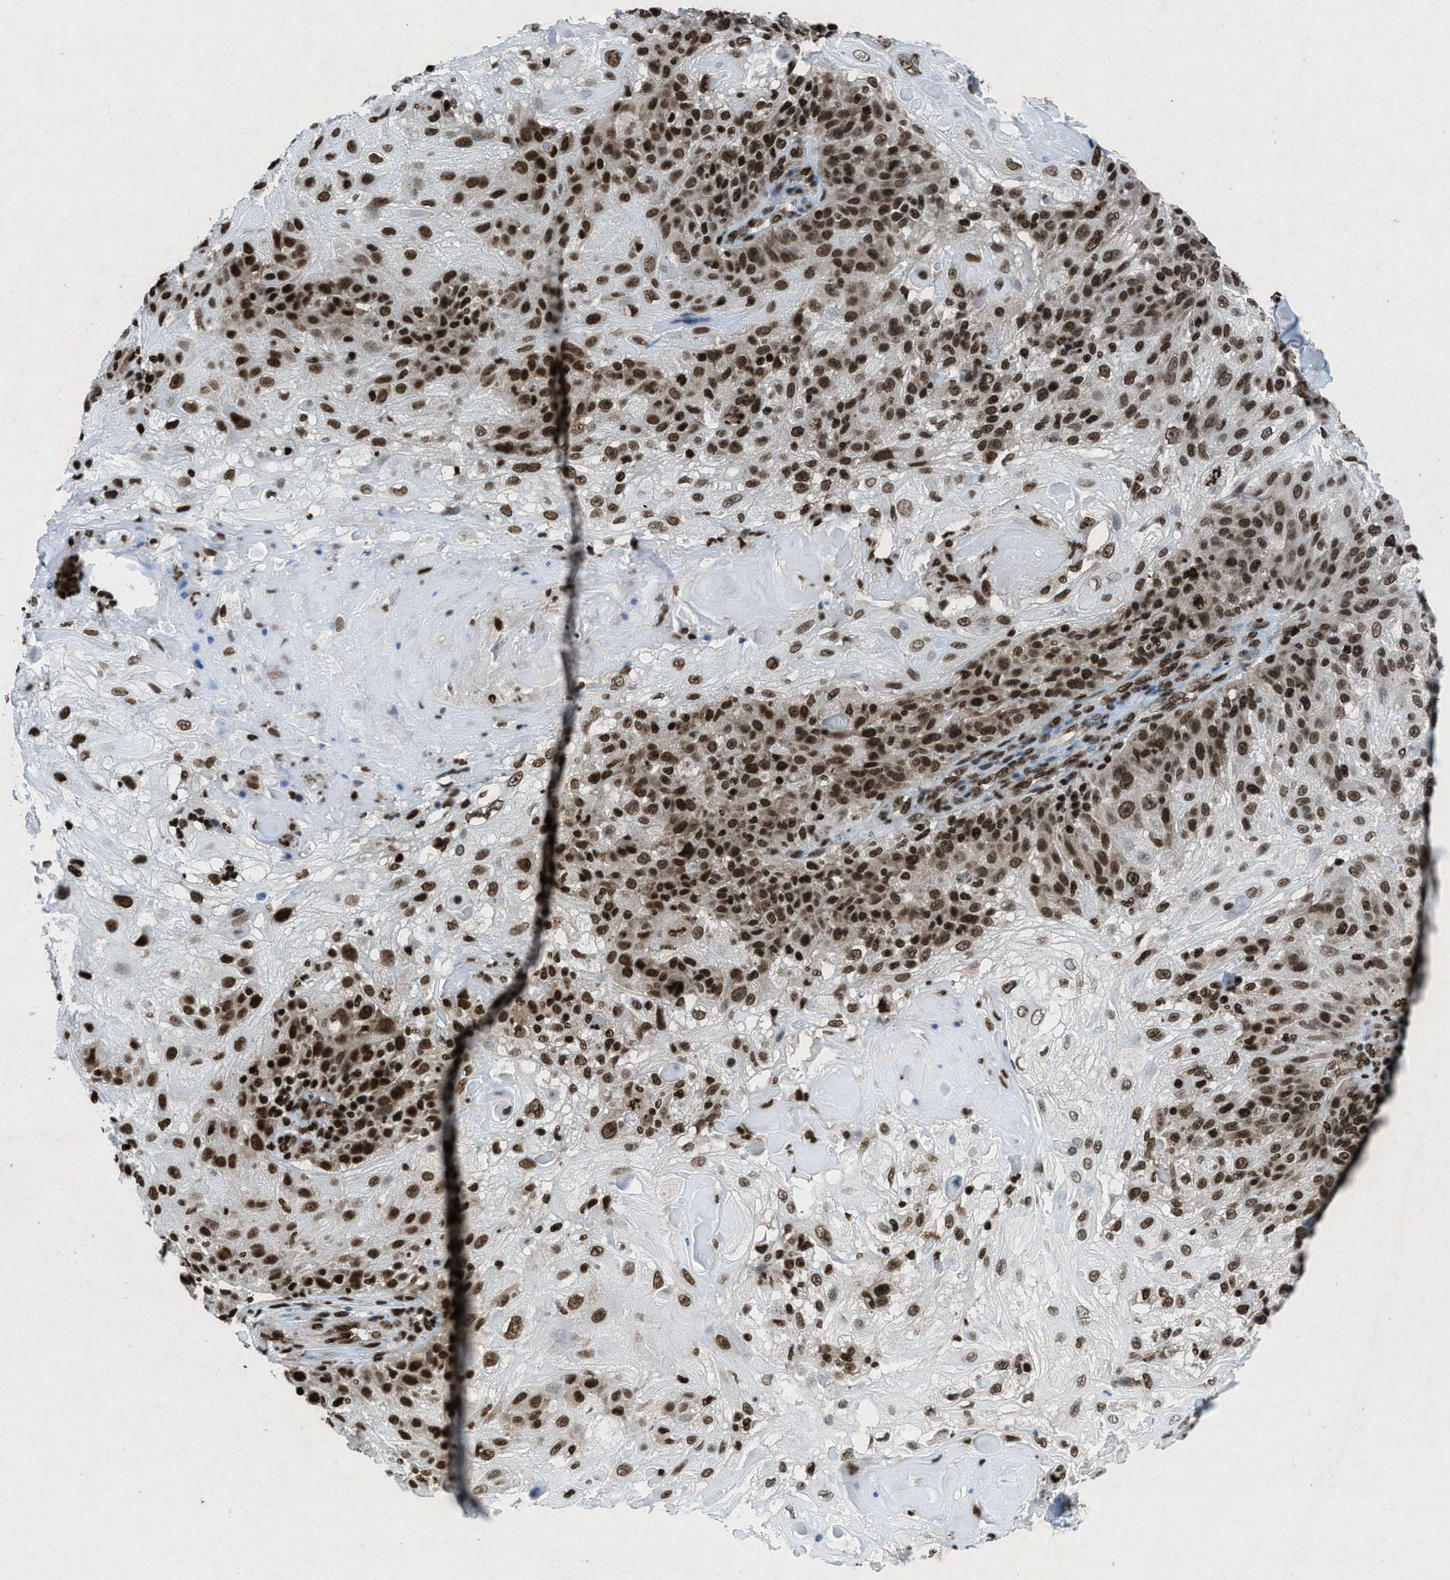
{"staining": {"intensity": "moderate", "quantity": ">75%", "location": "nuclear"}, "tissue": "skin cancer", "cell_type": "Tumor cells", "image_type": "cancer", "snomed": [{"axis": "morphology", "description": "Normal tissue, NOS"}, {"axis": "morphology", "description": "Squamous cell carcinoma, NOS"}, {"axis": "topography", "description": "Skin"}], "caption": "A brown stain shows moderate nuclear staining of a protein in human skin cancer (squamous cell carcinoma) tumor cells.", "gene": "NXF1", "patient": {"sex": "female", "age": 83}}